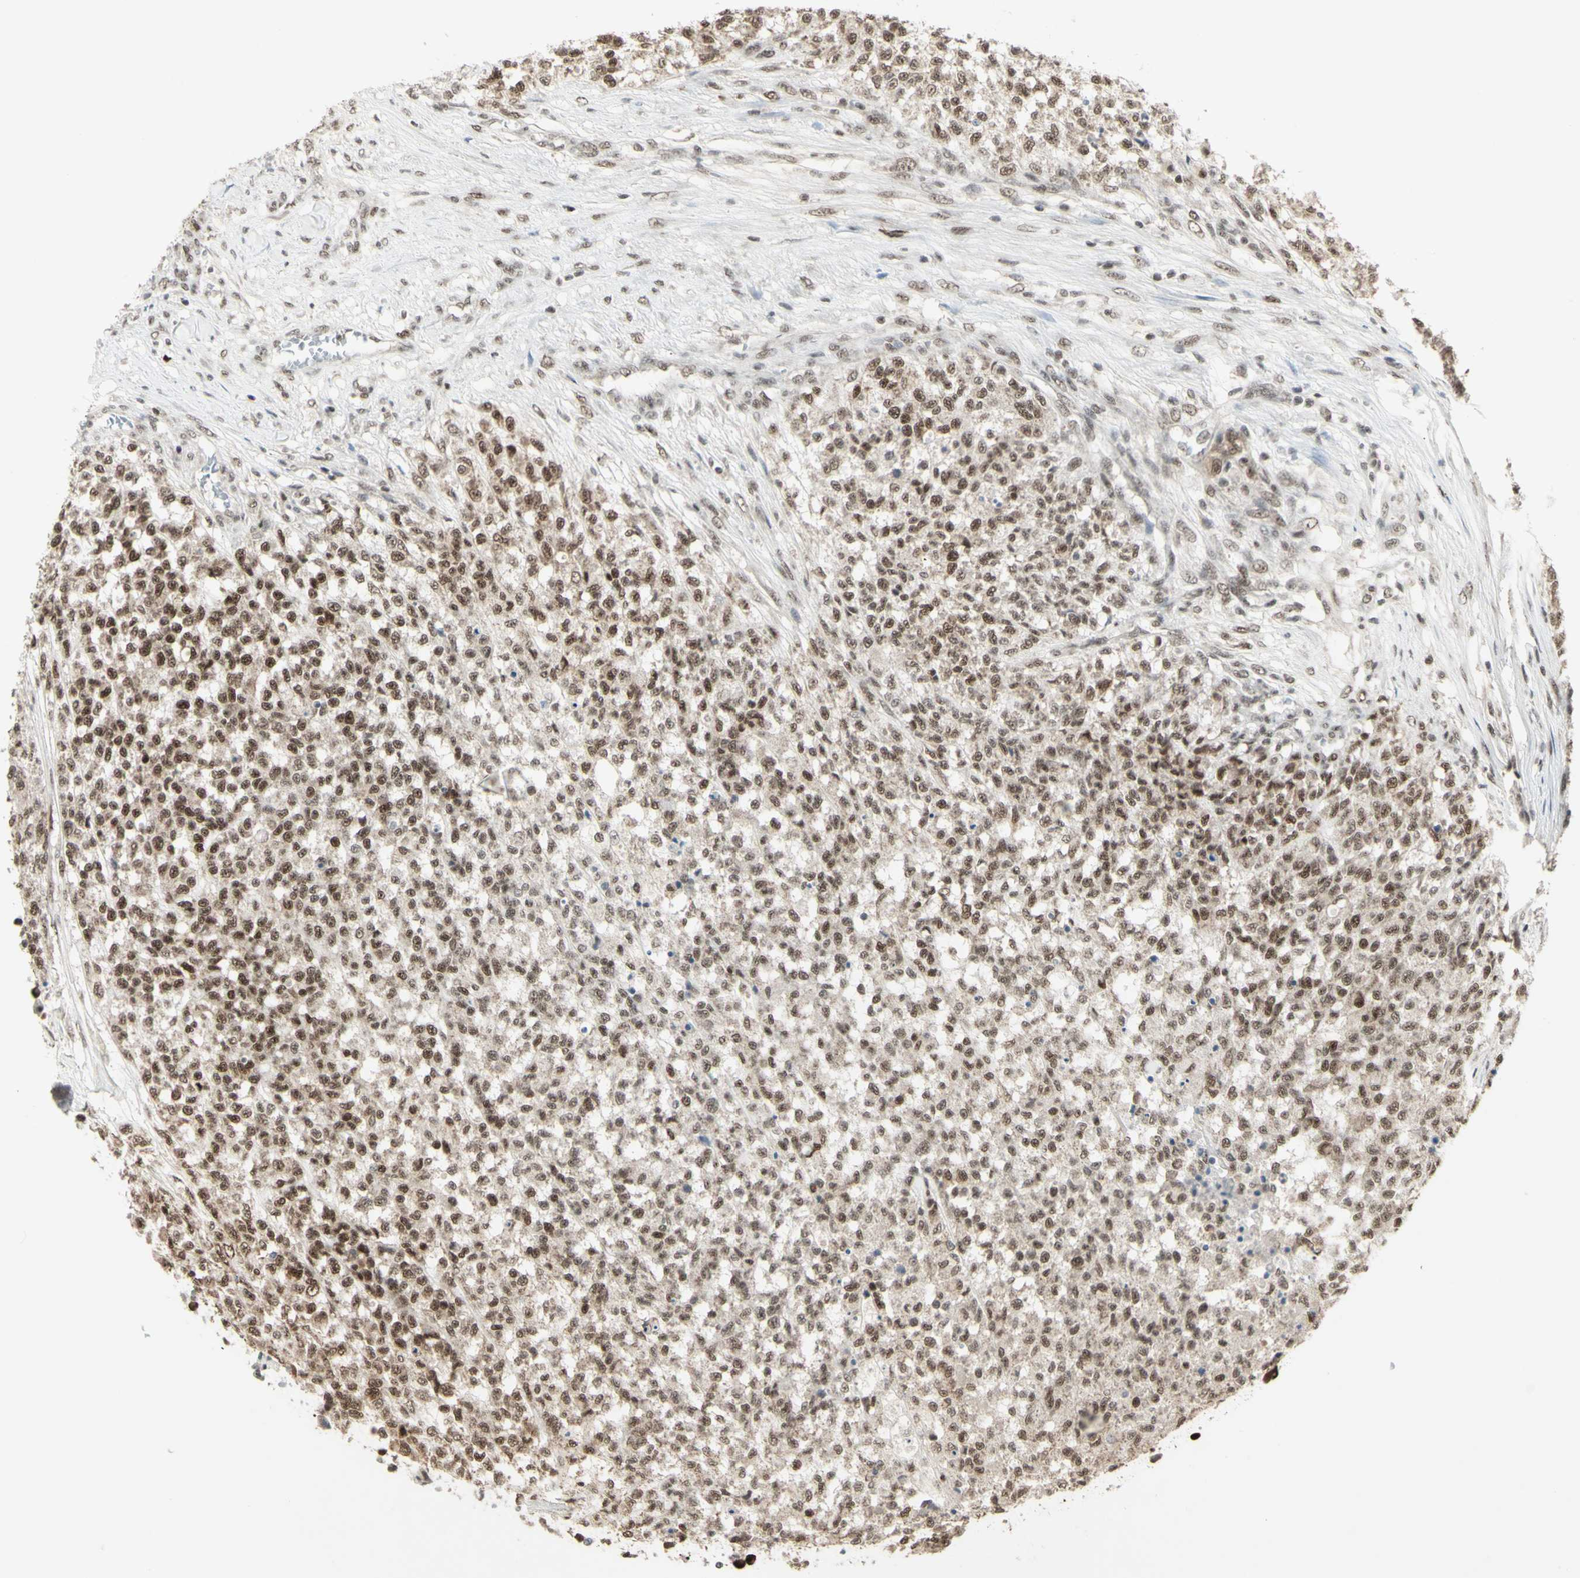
{"staining": {"intensity": "moderate", "quantity": ">75%", "location": "cytoplasmic/membranous,nuclear"}, "tissue": "testis cancer", "cell_type": "Tumor cells", "image_type": "cancer", "snomed": [{"axis": "morphology", "description": "Seminoma, NOS"}, {"axis": "topography", "description": "Testis"}], "caption": "Testis cancer (seminoma) stained with a protein marker exhibits moderate staining in tumor cells.", "gene": "CCNT1", "patient": {"sex": "male", "age": 59}}